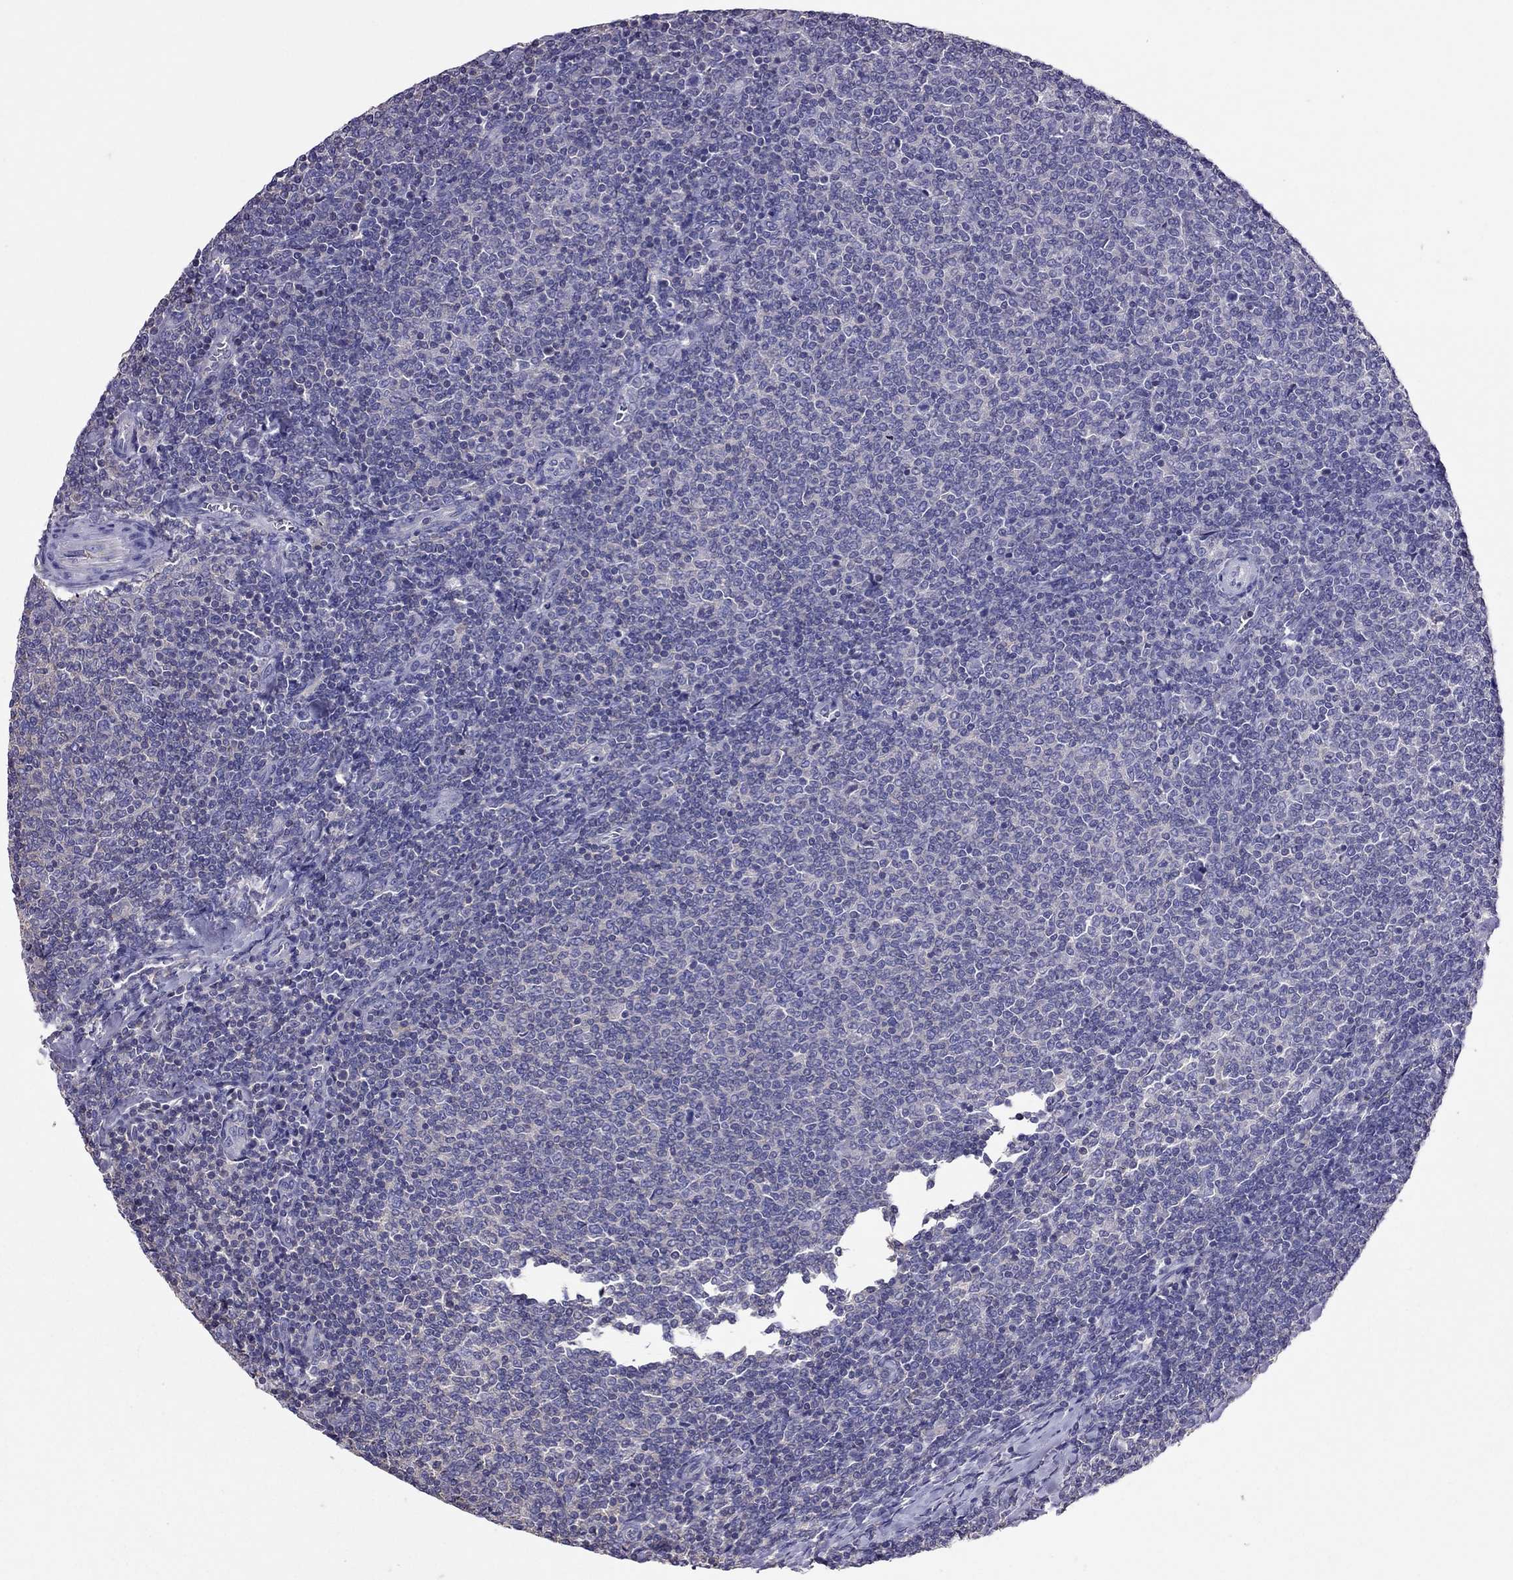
{"staining": {"intensity": "negative", "quantity": "none", "location": "none"}, "tissue": "lymphoma", "cell_type": "Tumor cells", "image_type": "cancer", "snomed": [{"axis": "morphology", "description": "Malignant lymphoma, non-Hodgkin's type, Low grade"}, {"axis": "topography", "description": "Lymph node"}], "caption": "High magnification brightfield microscopy of lymphoma stained with DAB (brown) and counterstained with hematoxylin (blue): tumor cells show no significant staining. (Stains: DAB immunohistochemistry (IHC) with hematoxylin counter stain, Microscopy: brightfield microscopy at high magnification).", "gene": "TEX22", "patient": {"sex": "male", "age": 52}}